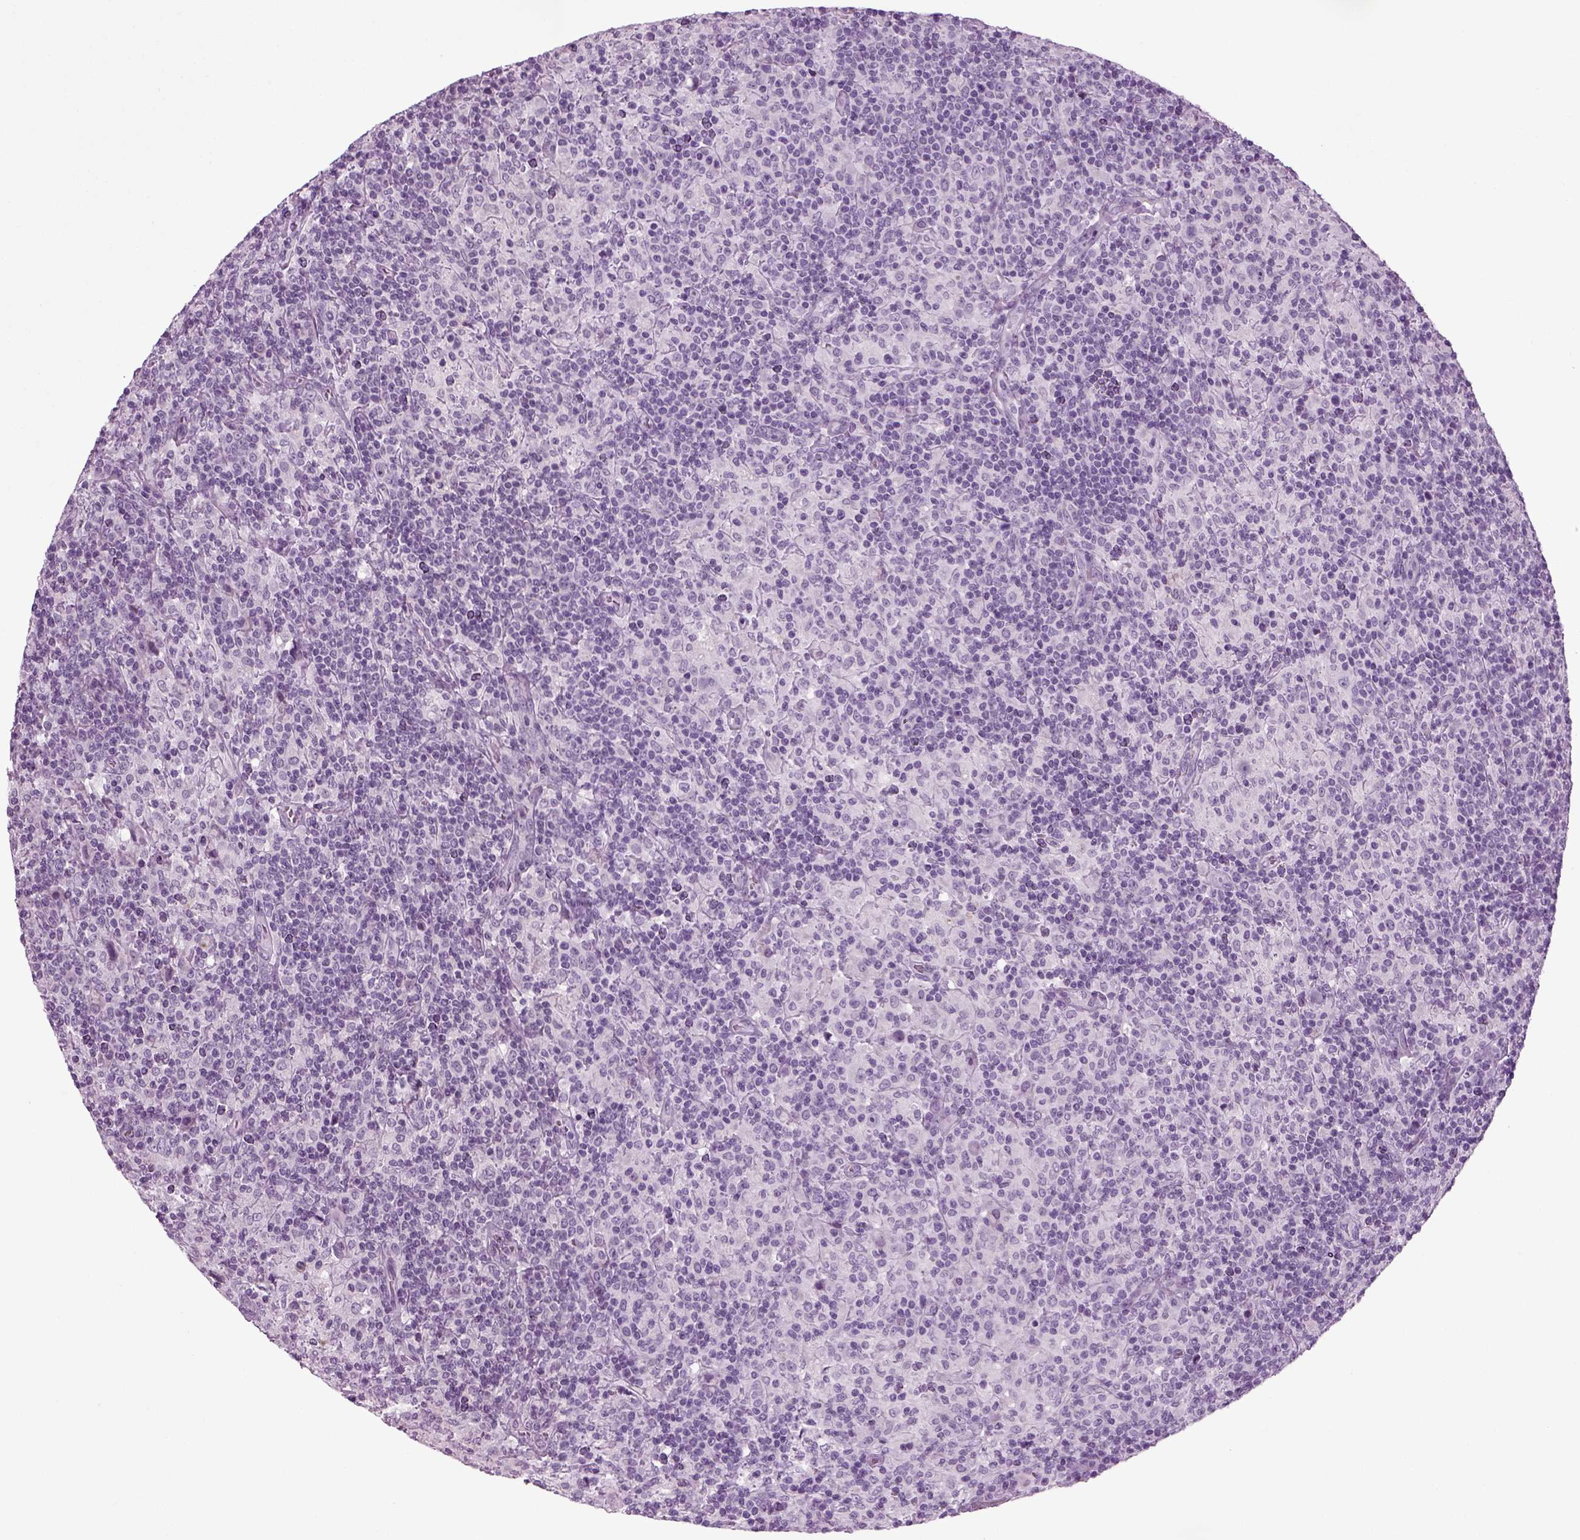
{"staining": {"intensity": "negative", "quantity": "none", "location": "none"}, "tissue": "lymphoma", "cell_type": "Tumor cells", "image_type": "cancer", "snomed": [{"axis": "morphology", "description": "Hodgkin's disease, NOS"}, {"axis": "topography", "description": "Lymph node"}], "caption": "High magnification brightfield microscopy of lymphoma stained with DAB (3,3'-diaminobenzidine) (brown) and counterstained with hematoxylin (blue): tumor cells show no significant staining. Nuclei are stained in blue.", "gene": "PRLH", "patient": {"sex": "male", "age": 70}}